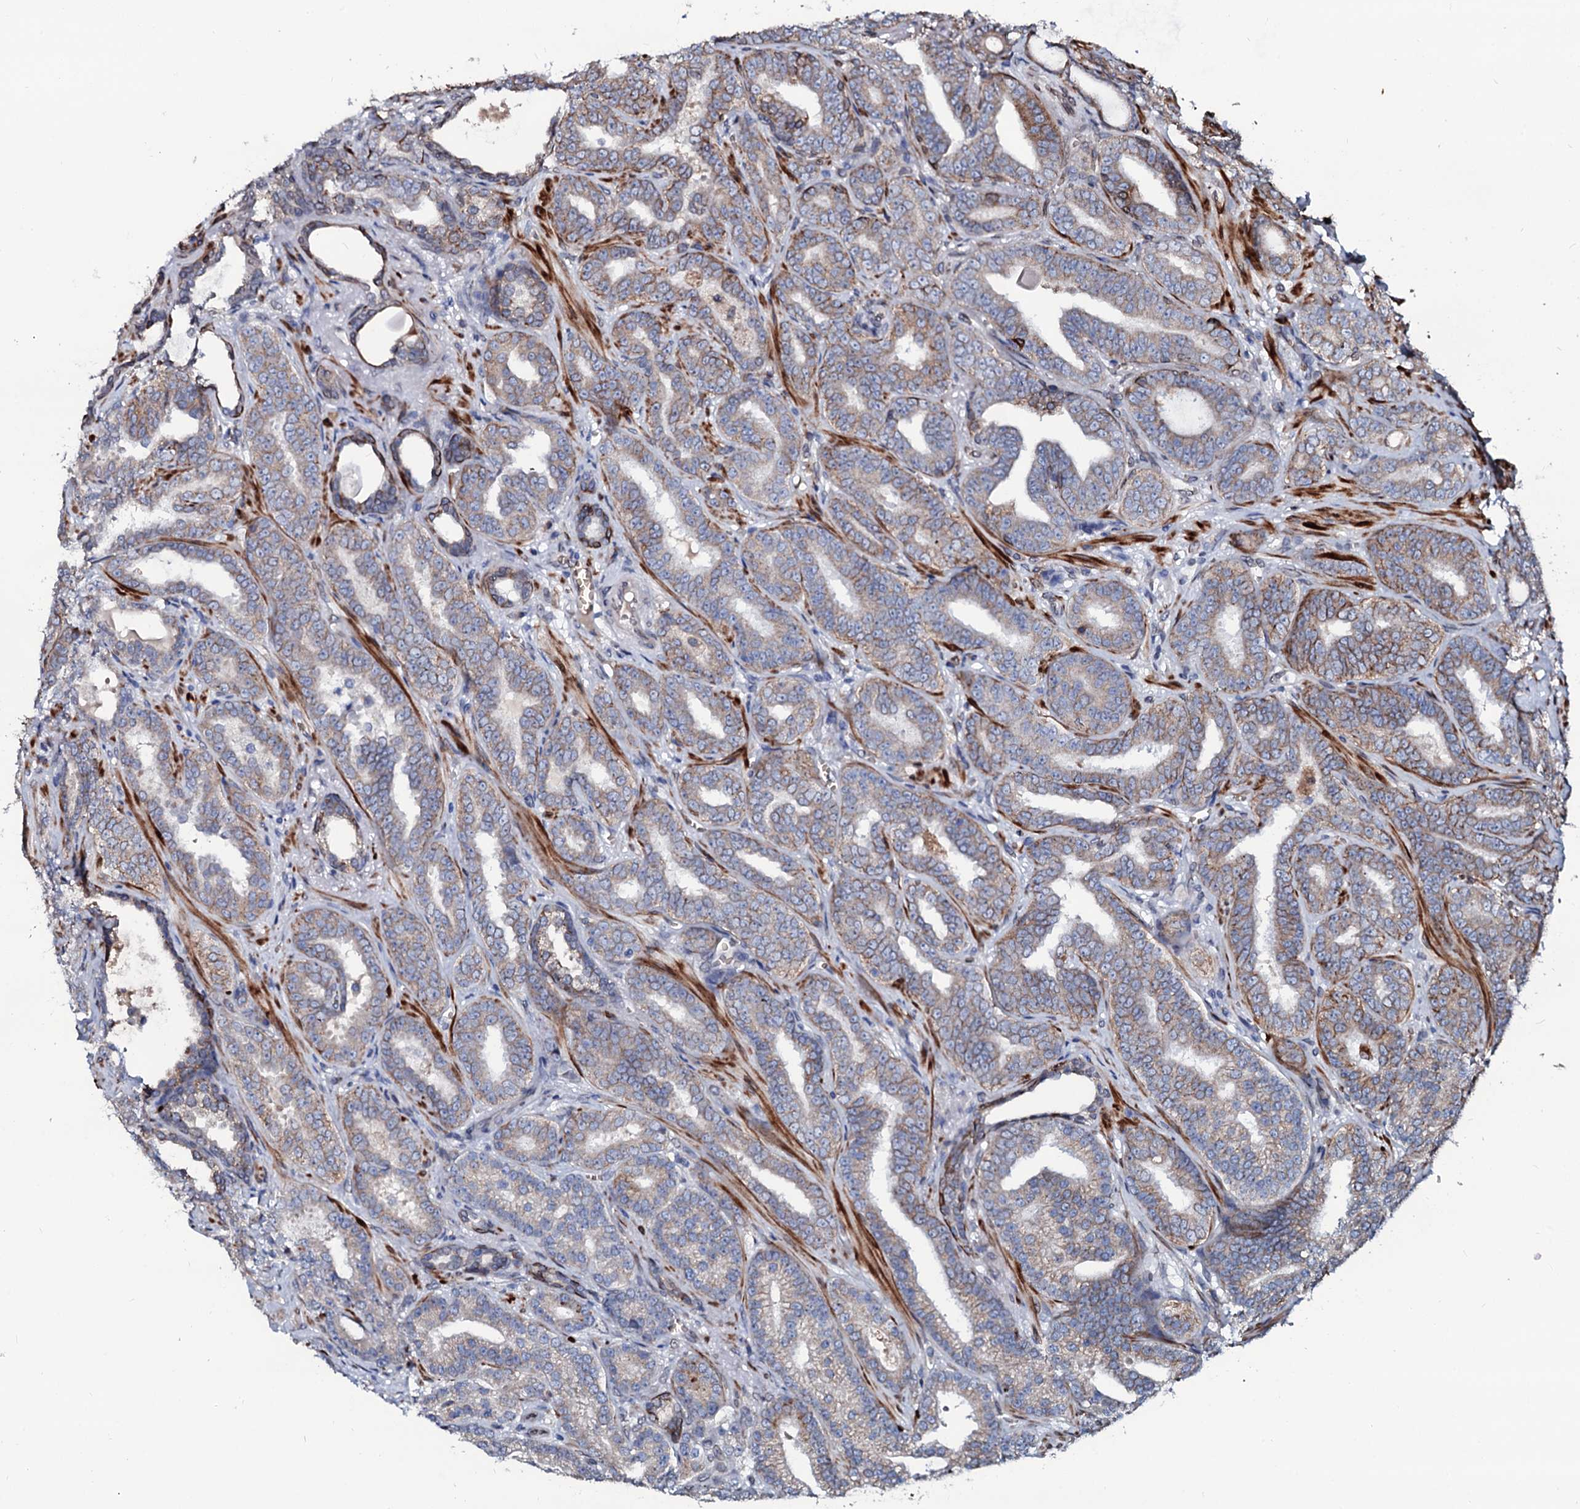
{"staining": {"intensity": "weak", "quantity": "25%-75%", "location": "cytoplasmic/membranous"}, "tissue": "prostate cancer", "cell_type": "Tumor cells", "image_type": "cancer", "snomed": [{"axis": "morphology", "description": "Adenocarcinoma, High grade"}, {"axis": "topography", "description": "Prostate and seminal vesicle, NOS"}], "caption": "Human prostate high-grade adenocarcinoma stained for a protein (brown) reveals weak cytoplasmic/membranous positive expression in about 25%-75% of tumor cells.", "gene": "NRP2", "patient": {"sex": "male", "age": 67}}